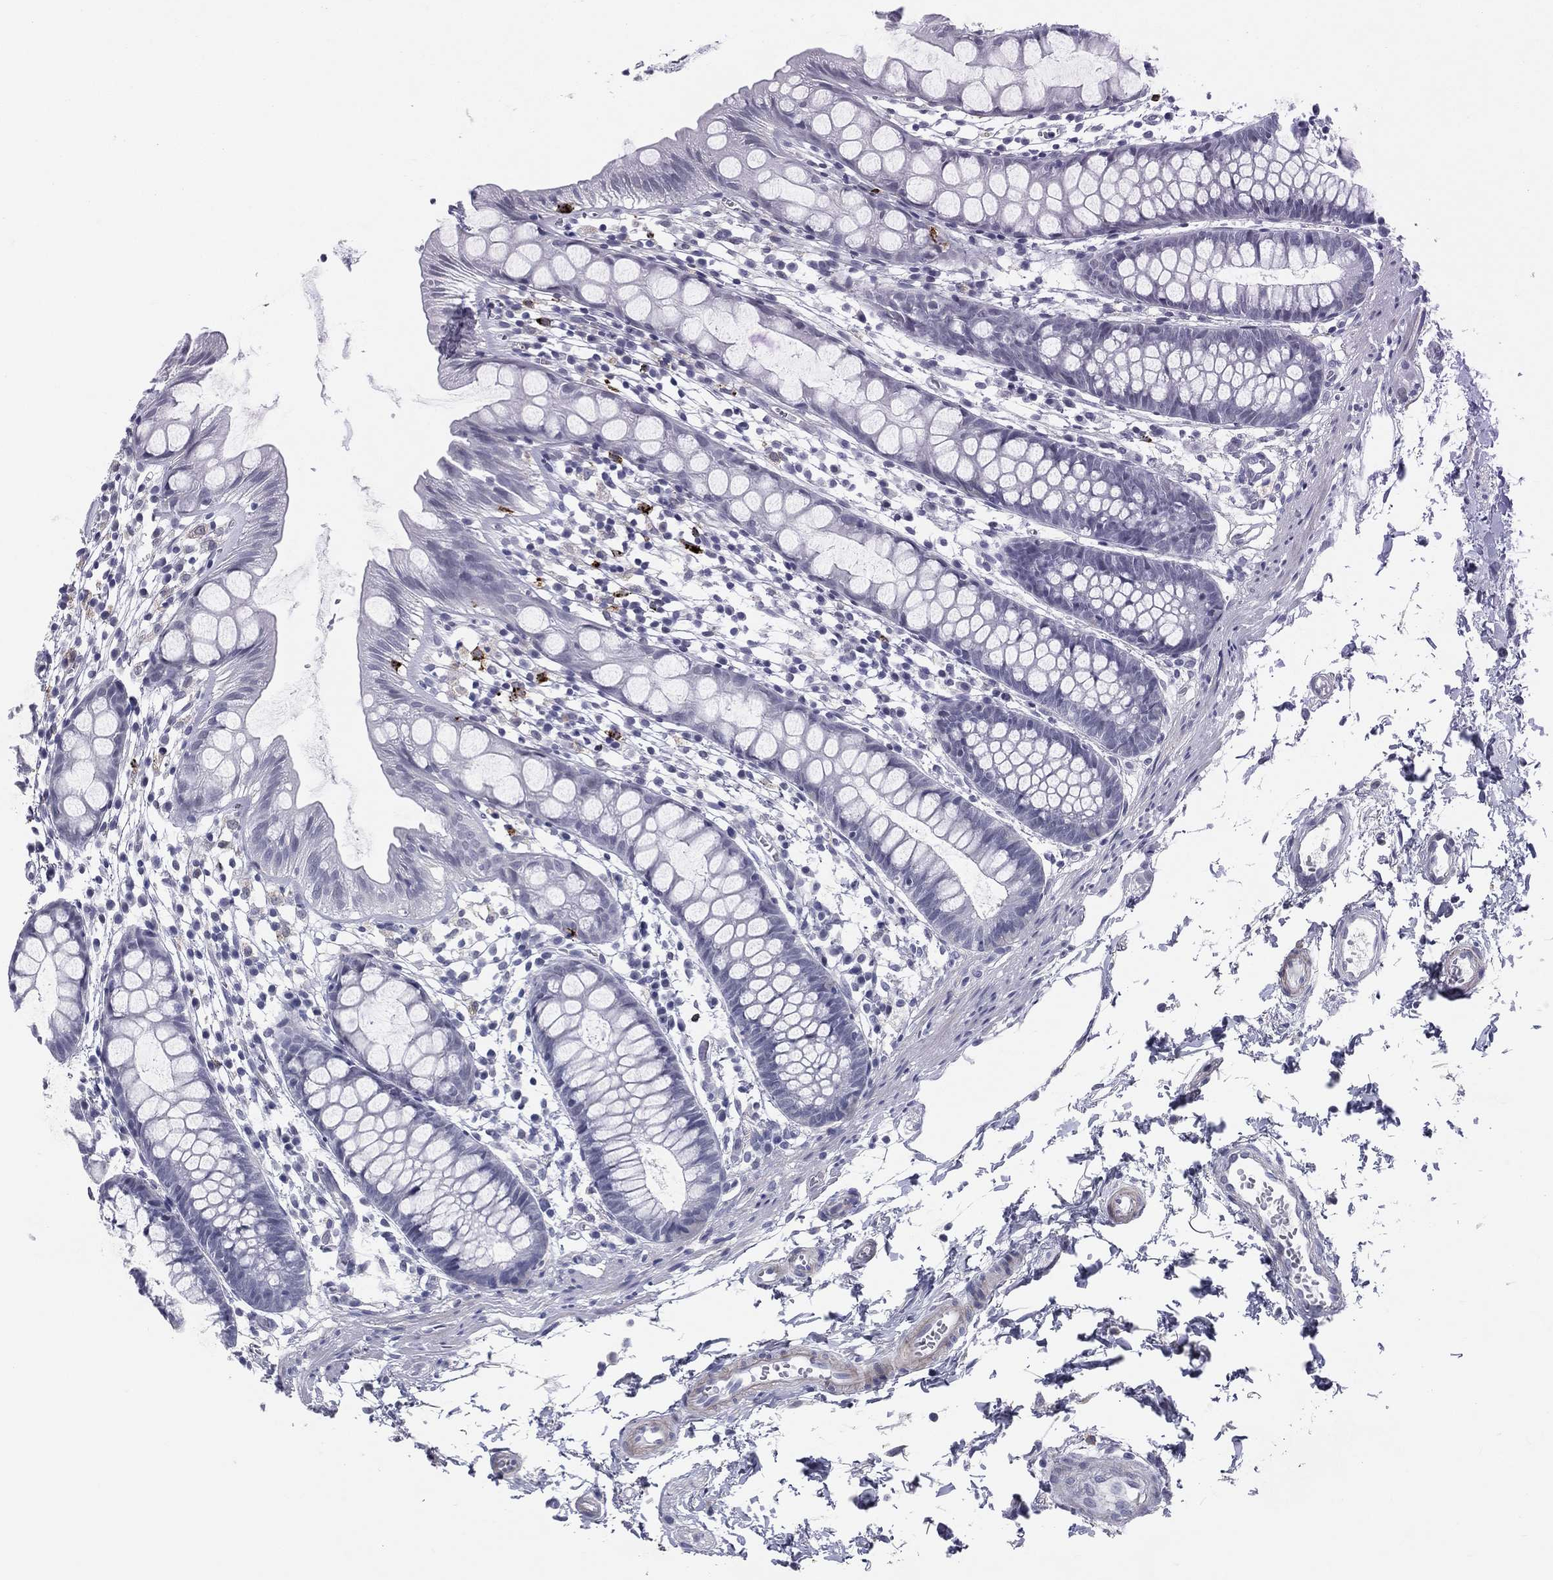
{"staining": {"intensity": "negative", "quantity": "none", "location": "none"}, "tissue": "rectum", "cell_type": "Glandular cells", "image_type": "normal", "snomed": [{"axis": "morphology", "description": "Normal tissue, NOS"}, {"axis": "topography", "description": "Rectum"}], "caption": "Image shows no protein staining in glandular cells of unremarkable rectum.", "gene": "HLA", "patient": {"sex": "male", "age": 57}}